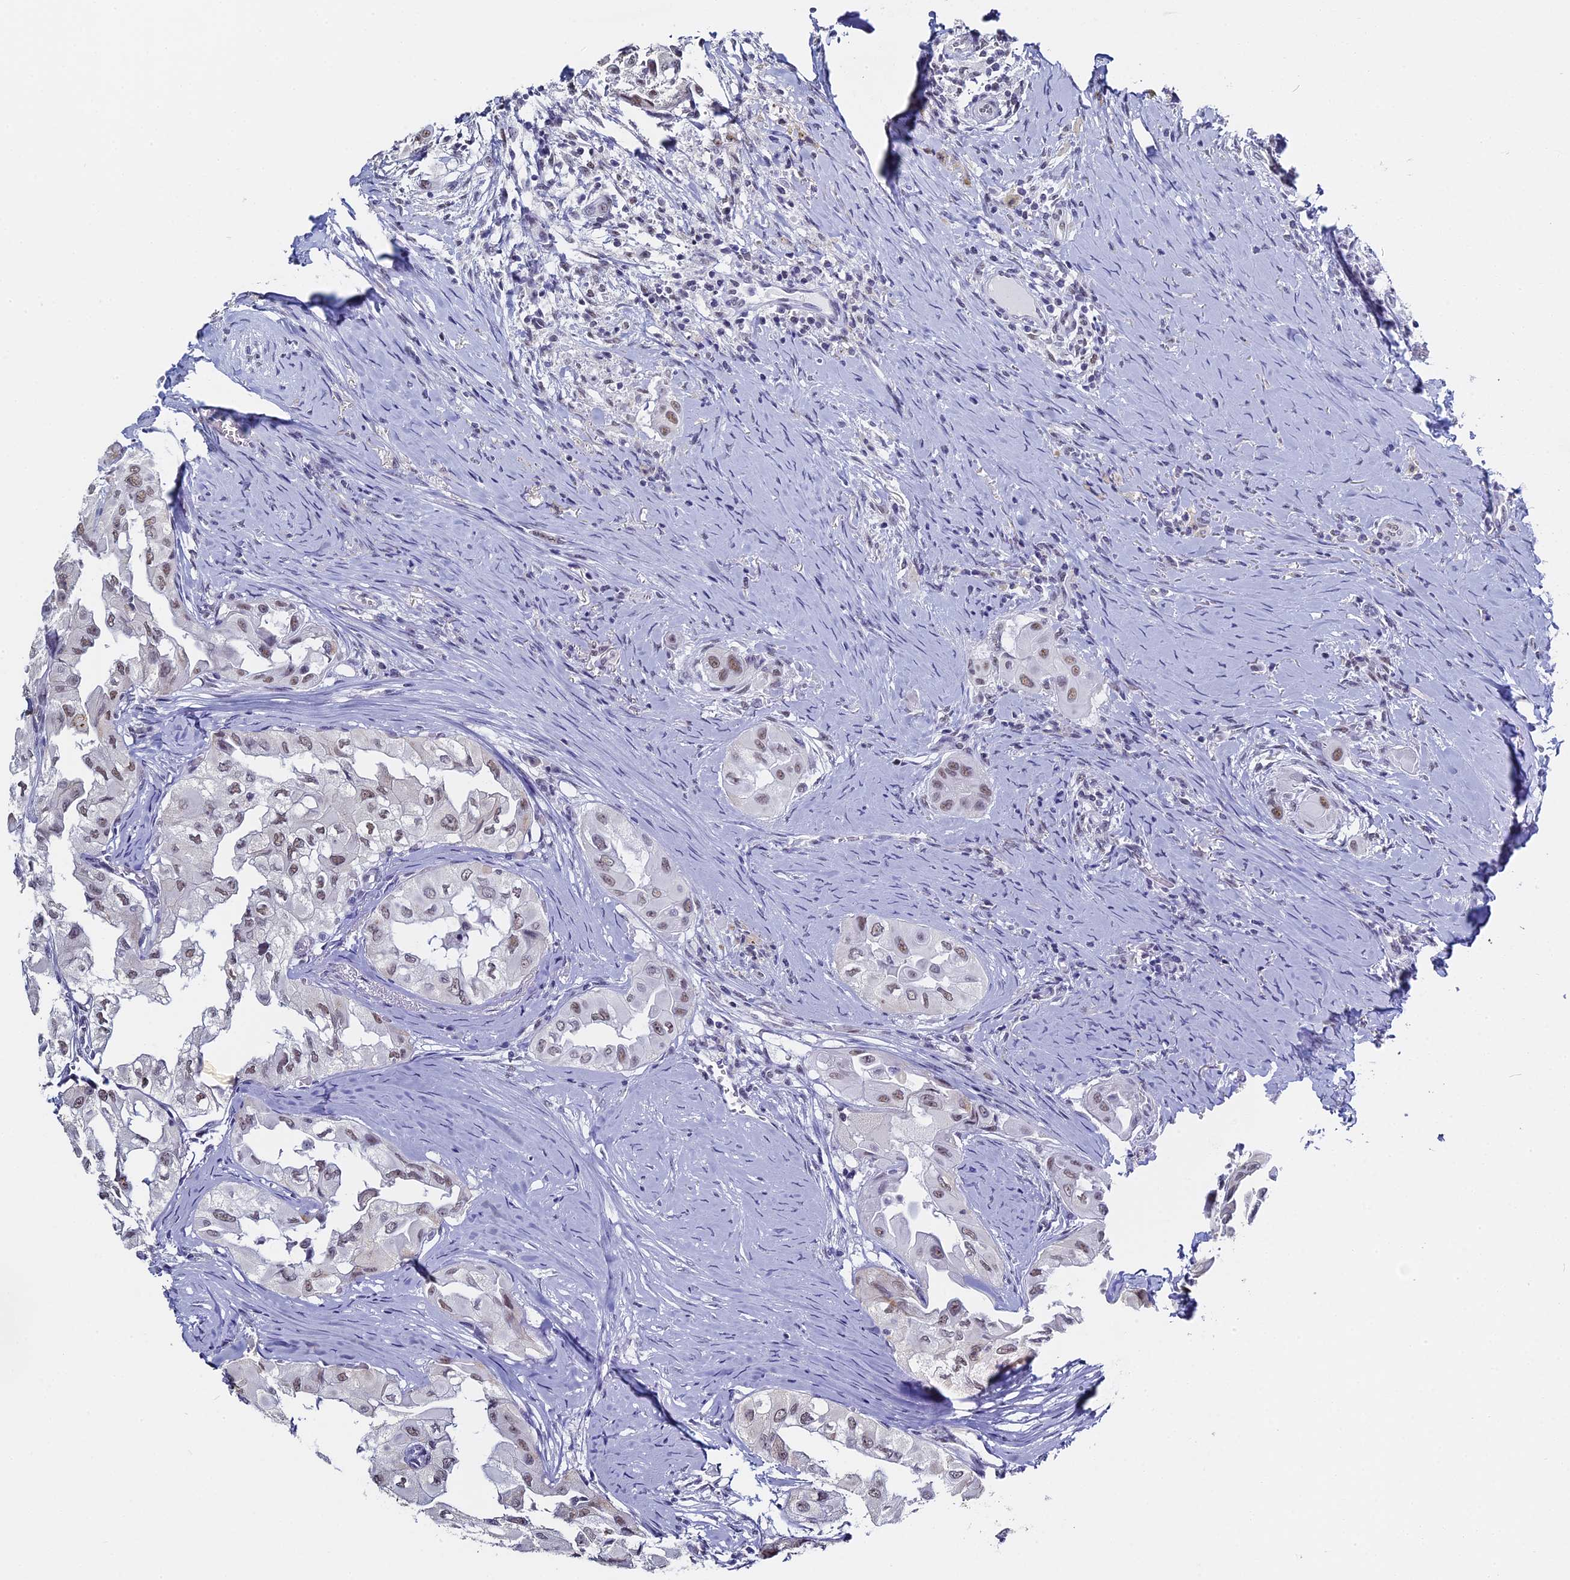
{"staining": {"intensity": "weak", "quantity": ">75%", "location": "nuclear"}, "tissue": "thyroid cancer", "cell_type": "Tumor cells", "image_type": "cancer", "snomed": [{"axis": "morphology", "description": "Papillary adenocarcinoma, NOS"}, {"axis": "topography", "description": "Thyroid gland"}], "caption": "IHC image of neoplastic tissue: thyroid cancer stained using immunohistochemistry (IHC) shows low levels of weak protein expression localized specifically in the nuclear of tumor cells, appearing as a nuclear brown color.", "gene": "CD2BP2", "patient": {"sex": "female", "age": 59}}